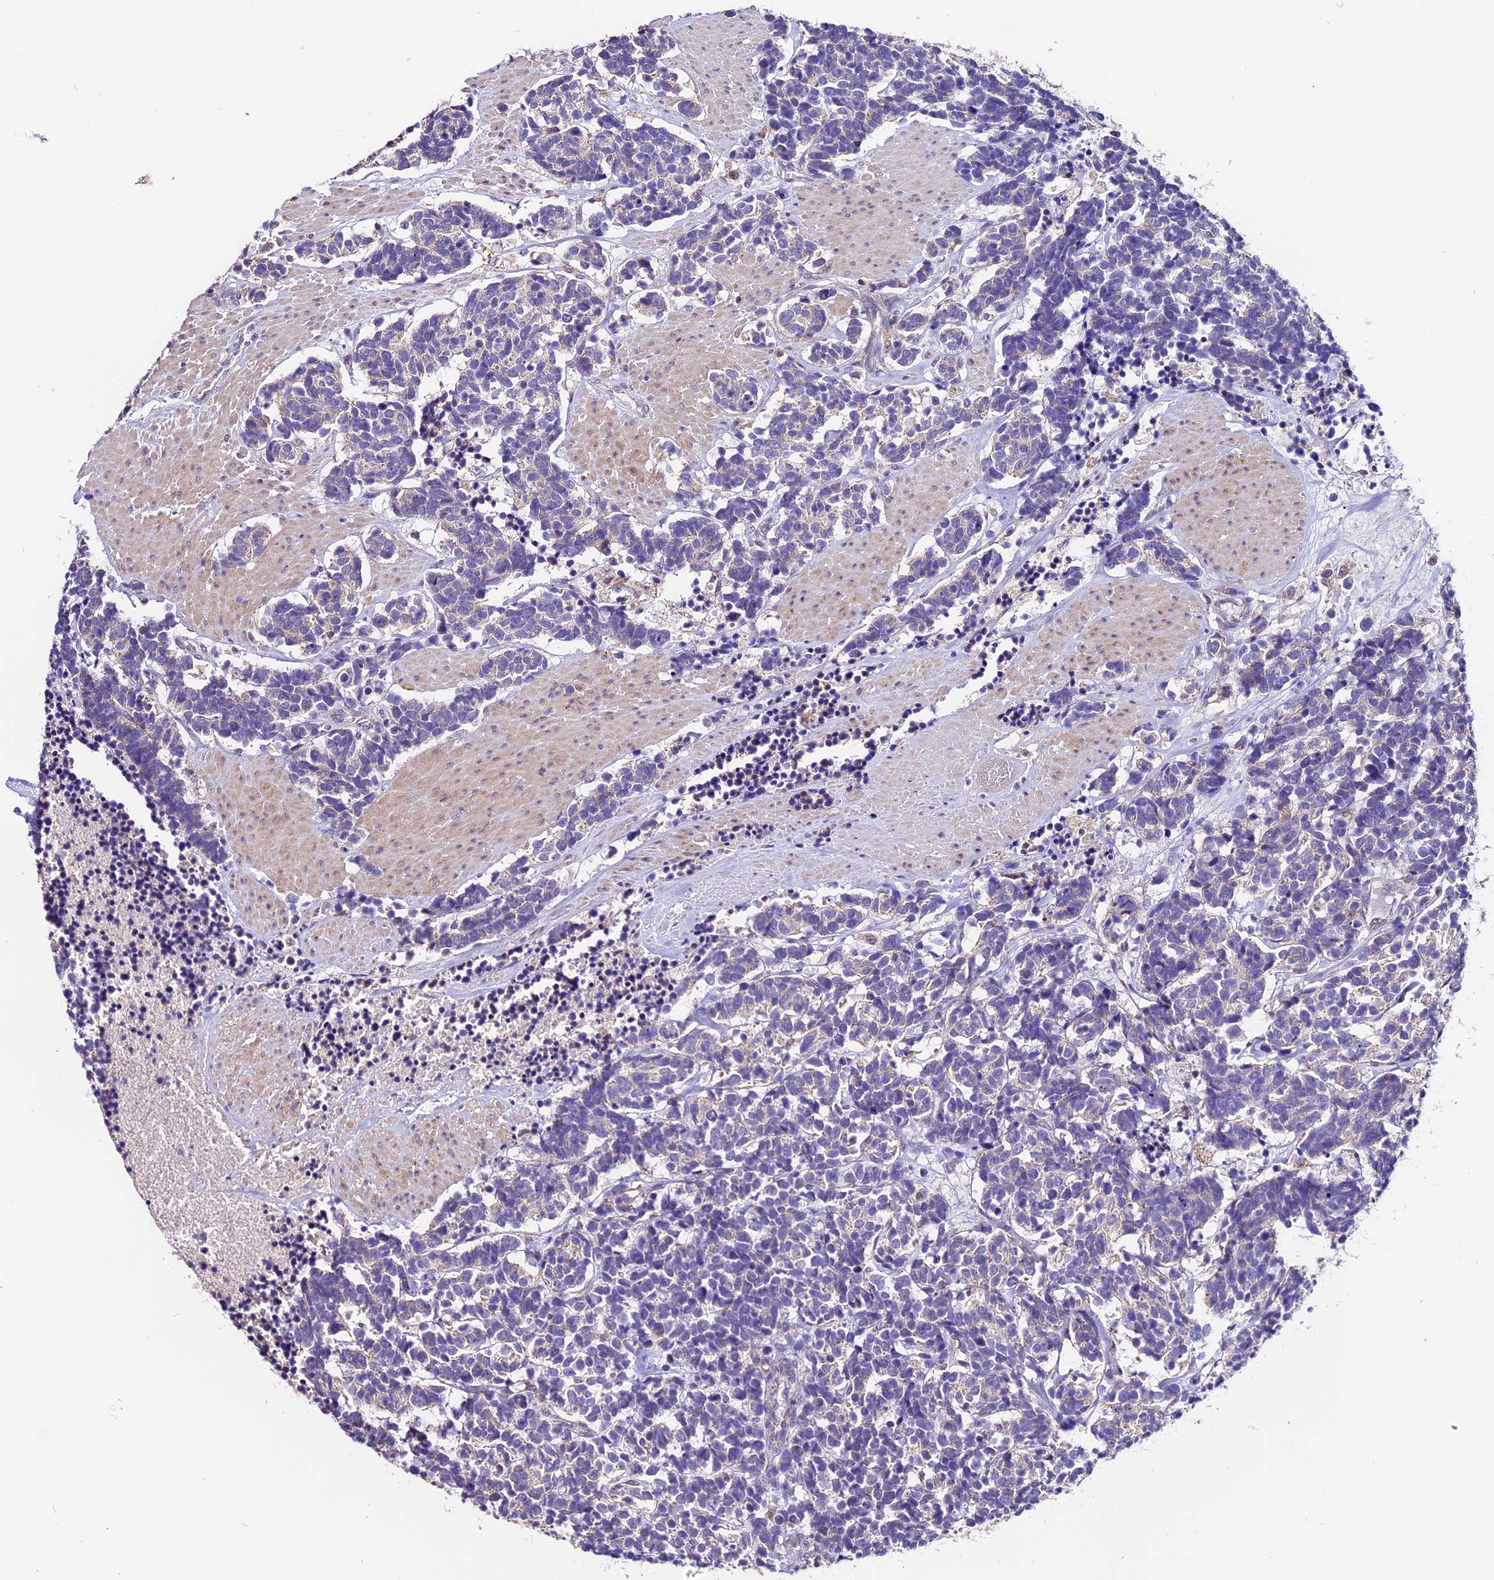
{"staining": {"intensity": "negative", "quantity": "none", "location": "none"}, "tissue": "carcinoid", "cell_type": "Tumor cells", "image_type": "cancer", "snomed": [{"axis": "morphology", "description": "Carcinoma, NOS"}, {"axis": "morphology", "description": "Carcinoid, malignant, NOS"}, {"axis": "topography", "description": "Urinary bladder"}], "caption": "Tumor cells are negative for brown protein staining in carcinoma.", "gene": "DDX28", "patient": {"sex": "male", "age": 57}}